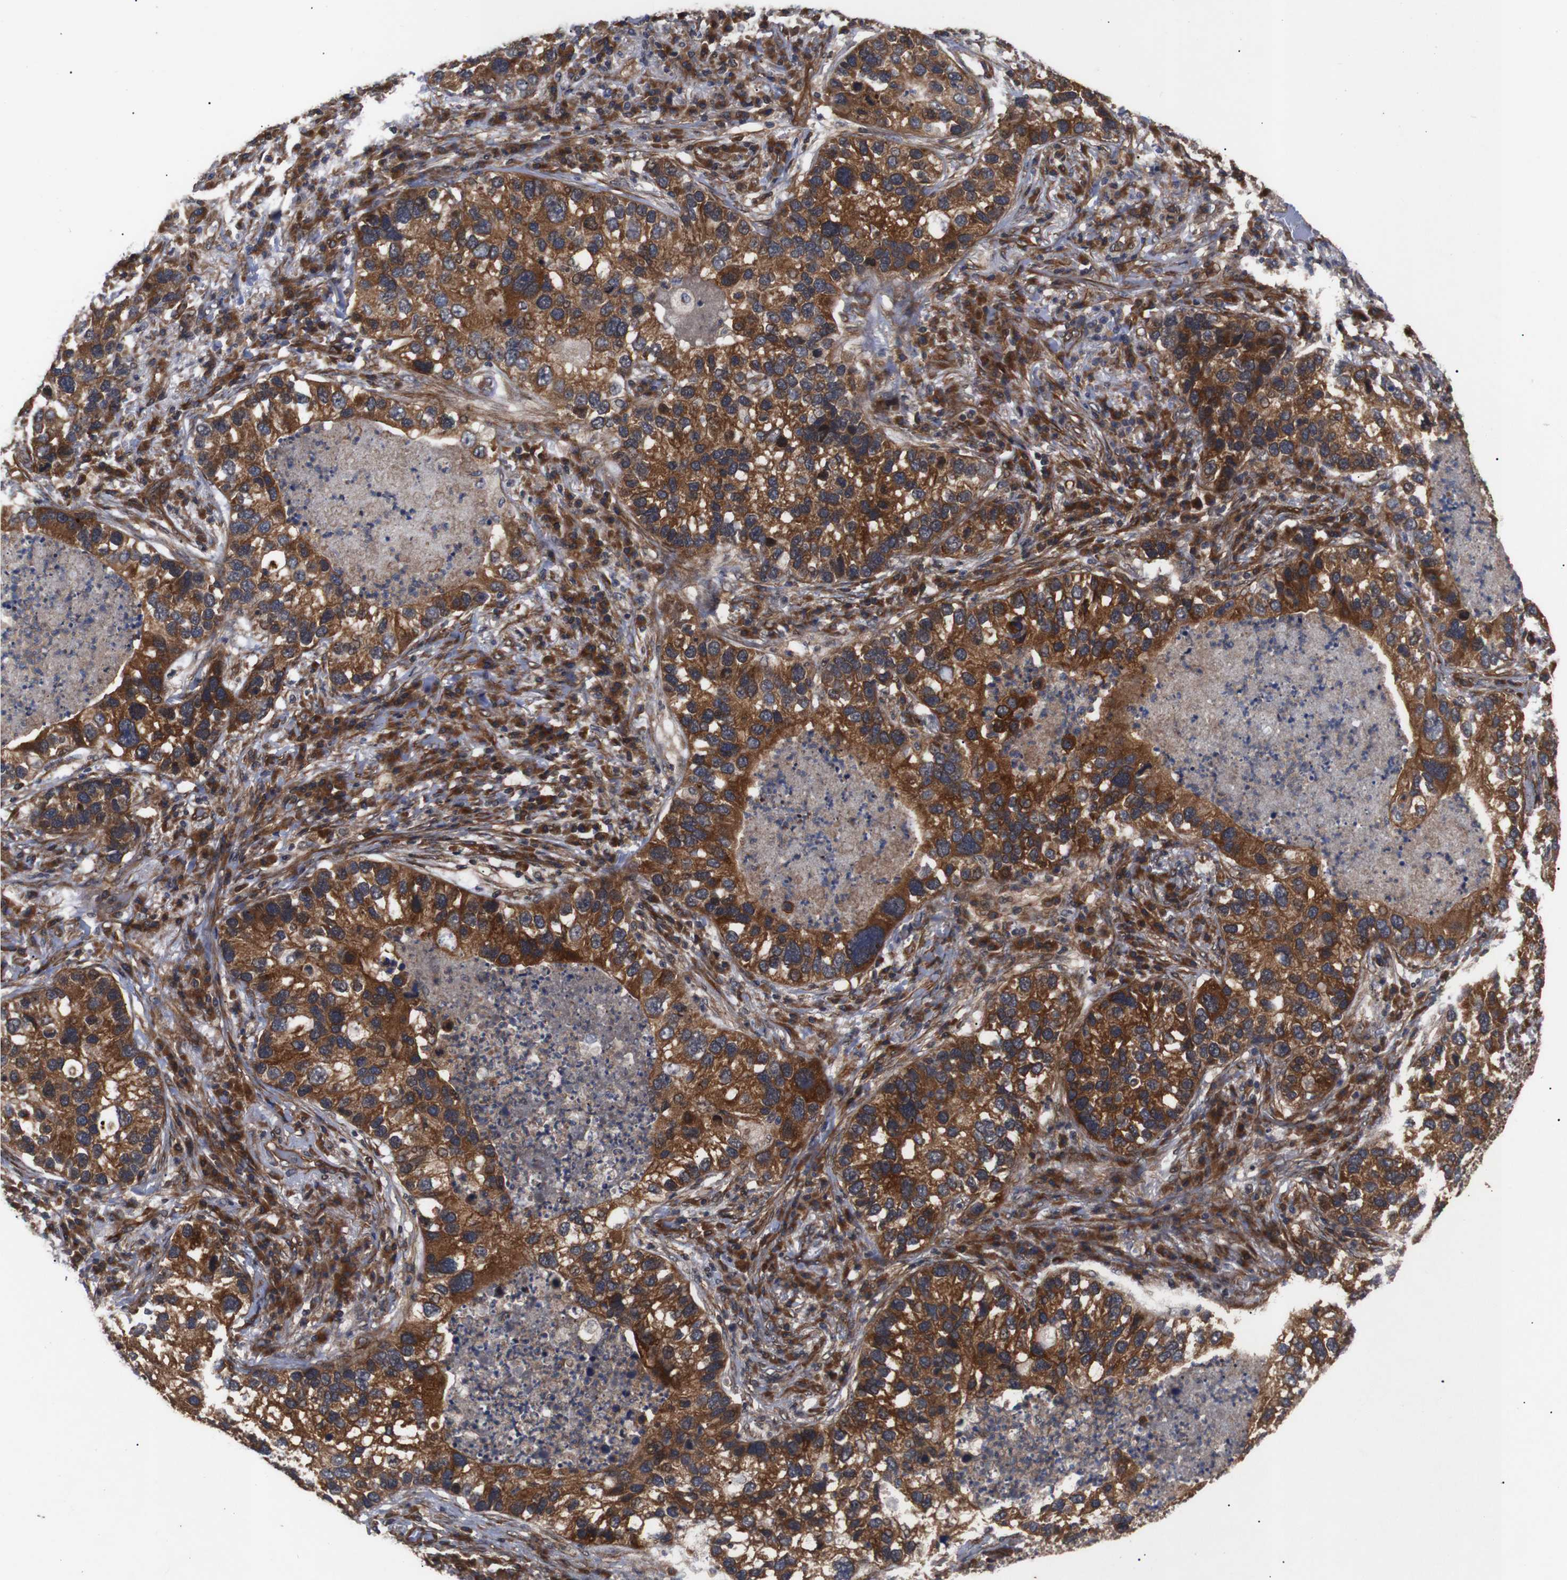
{"staining": {"intensity": "strong", "quantity": ">75%", "location": "cytoplasmic/membranous"}, "tissue": "lung cancer", "cell_type": "Tumor cells", "image_type": "cancer", "snomed": [{"axis": "morphology", "description": "Normal tissue, NOS"}, {"axis": "morphology", "description": "Adenocarcinoma, NOS"}, {"axis": "topography", "description": "Bronchus"}, {"axis": "topography", "description": "Lung"}], "caption": "Human lung cancer stained with a brown dye reveals strong cytoplasmic/membranous positive expression in approximately >75% of tumor cells.", "gene": "PAWR", "patient": {"sex": "male", "age": 54}}